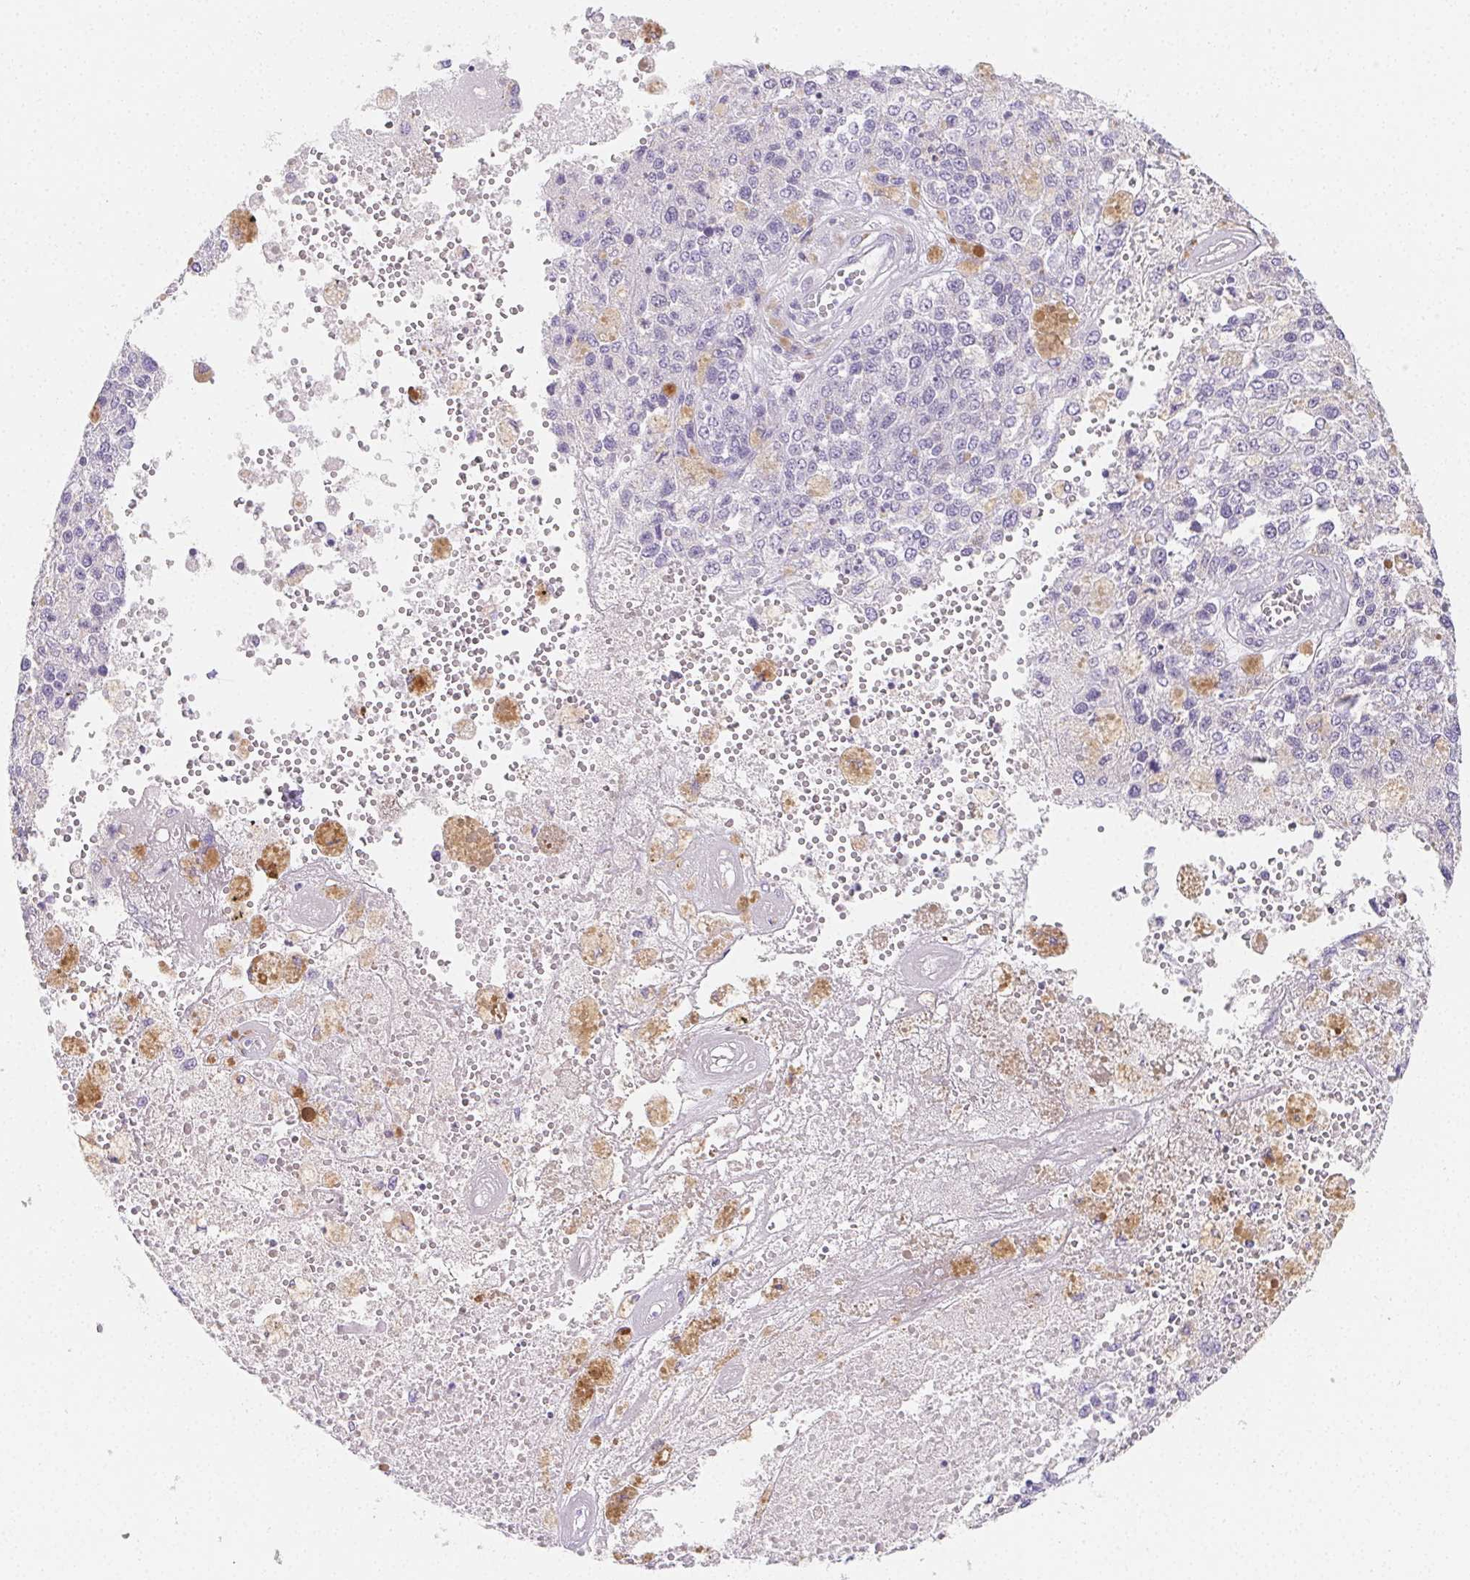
{"staining": {"intensity": "negative", "quantity": "none", "location": "none"}, "tissue": "melanoma", "cell_type": "Tumor cells", "image_type": "cancer", "snomed": [{"axis": "morphology", "description": "Malignant melanoma, Metastatic site"}, {"axis": "topography", "description": "Lymph node"}], "caption": "DAB immunohistochemical staining of malignant melanoma (metastatic site) shows no significant staining in tumor cells.", "gene": "HRC", "patient": {"sex": "female", "age": 64}}